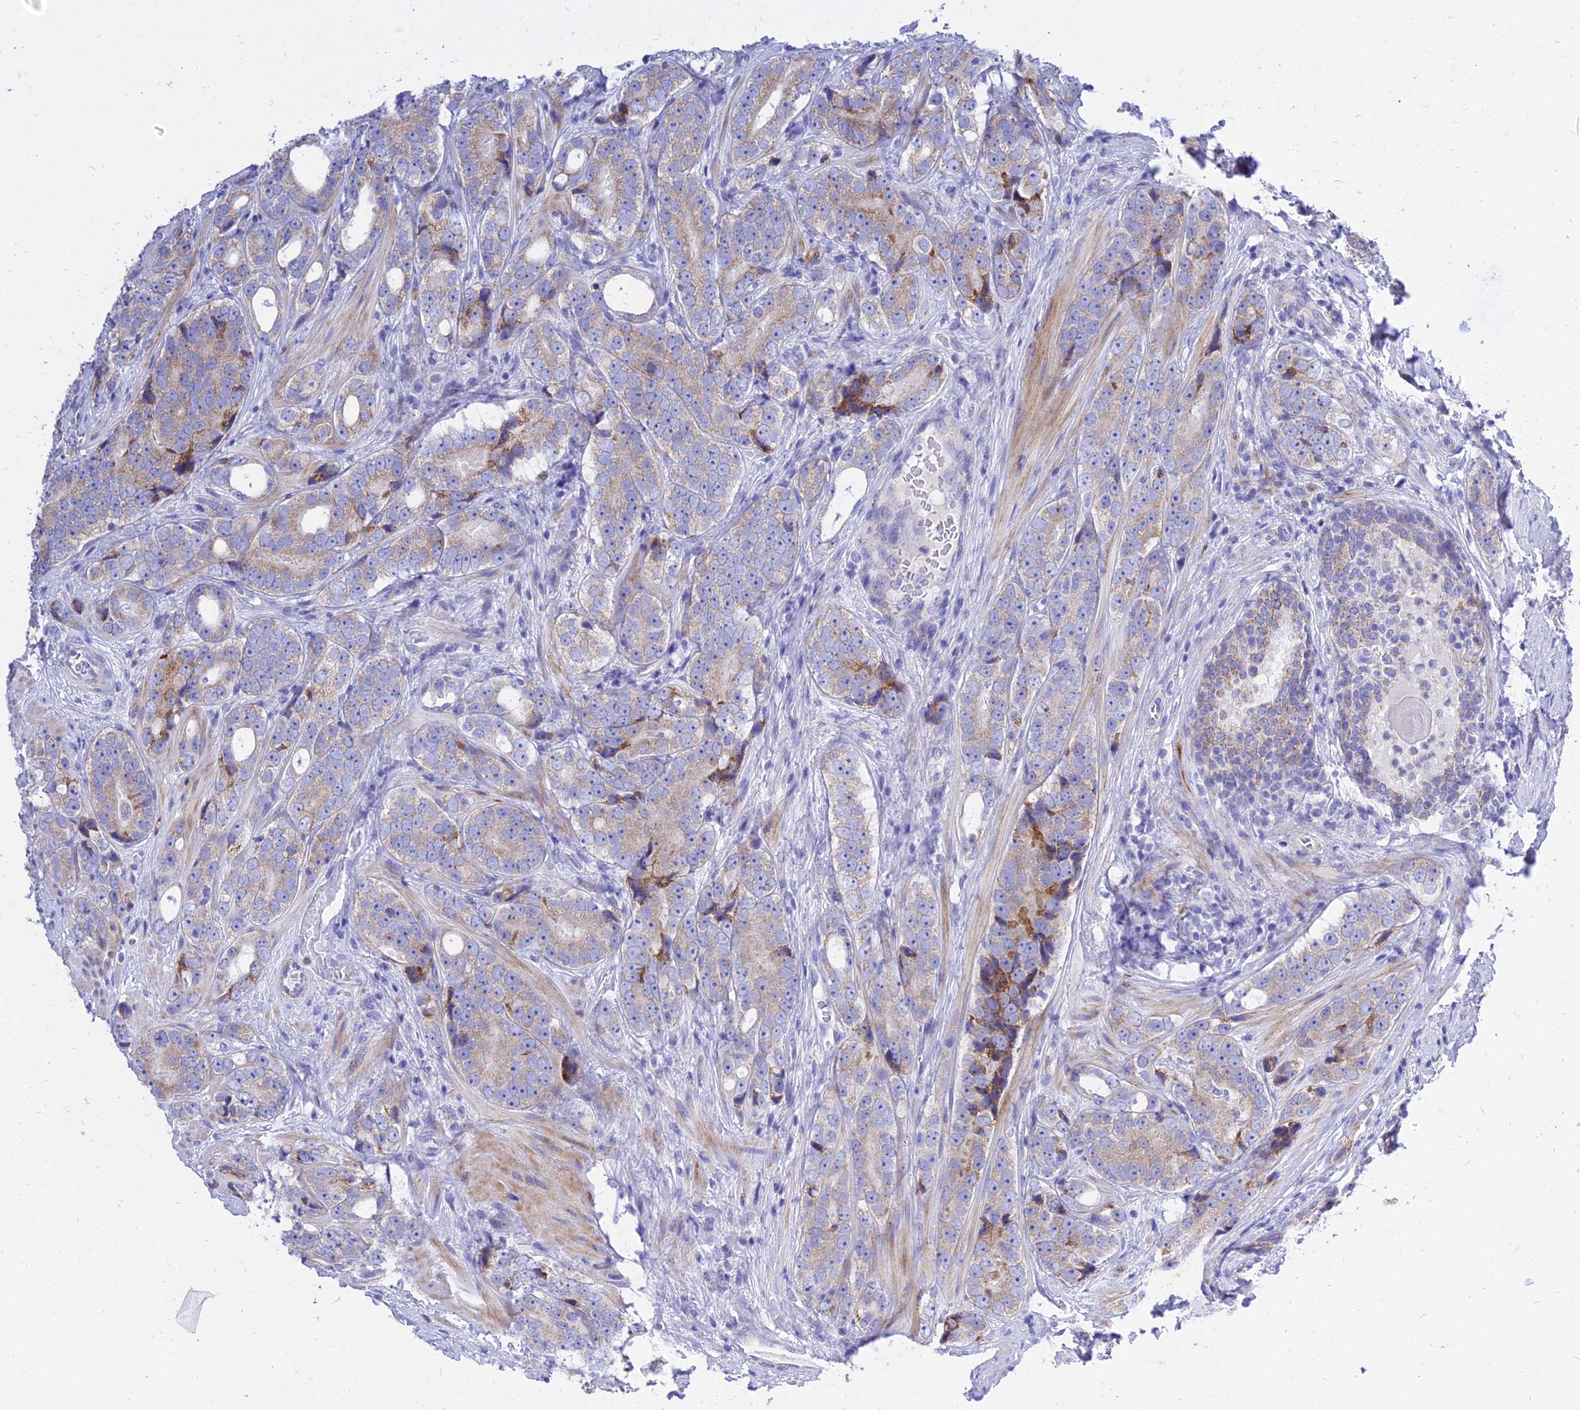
{"staining": {"intensity": "weak", "quantity": ">75%", "location": "cytoplasmic/membranous"}, "tissue": "prostate cancer", "cell_type": "Tumor cells", "image_type": "cancer", "snomed": [{"axis": "morphology", "description": "Adenocarcinoma, High grade"}, {"axis": "topography", "description": "Prostate"}], "caption": "Human prostate cancer stained with a brown dye shows weak cytoplasmic/membranous positive expression in approximately >75% of tumor cells.", "gene": "PKN3", "patient": {"sex": "male", "age": 56}}